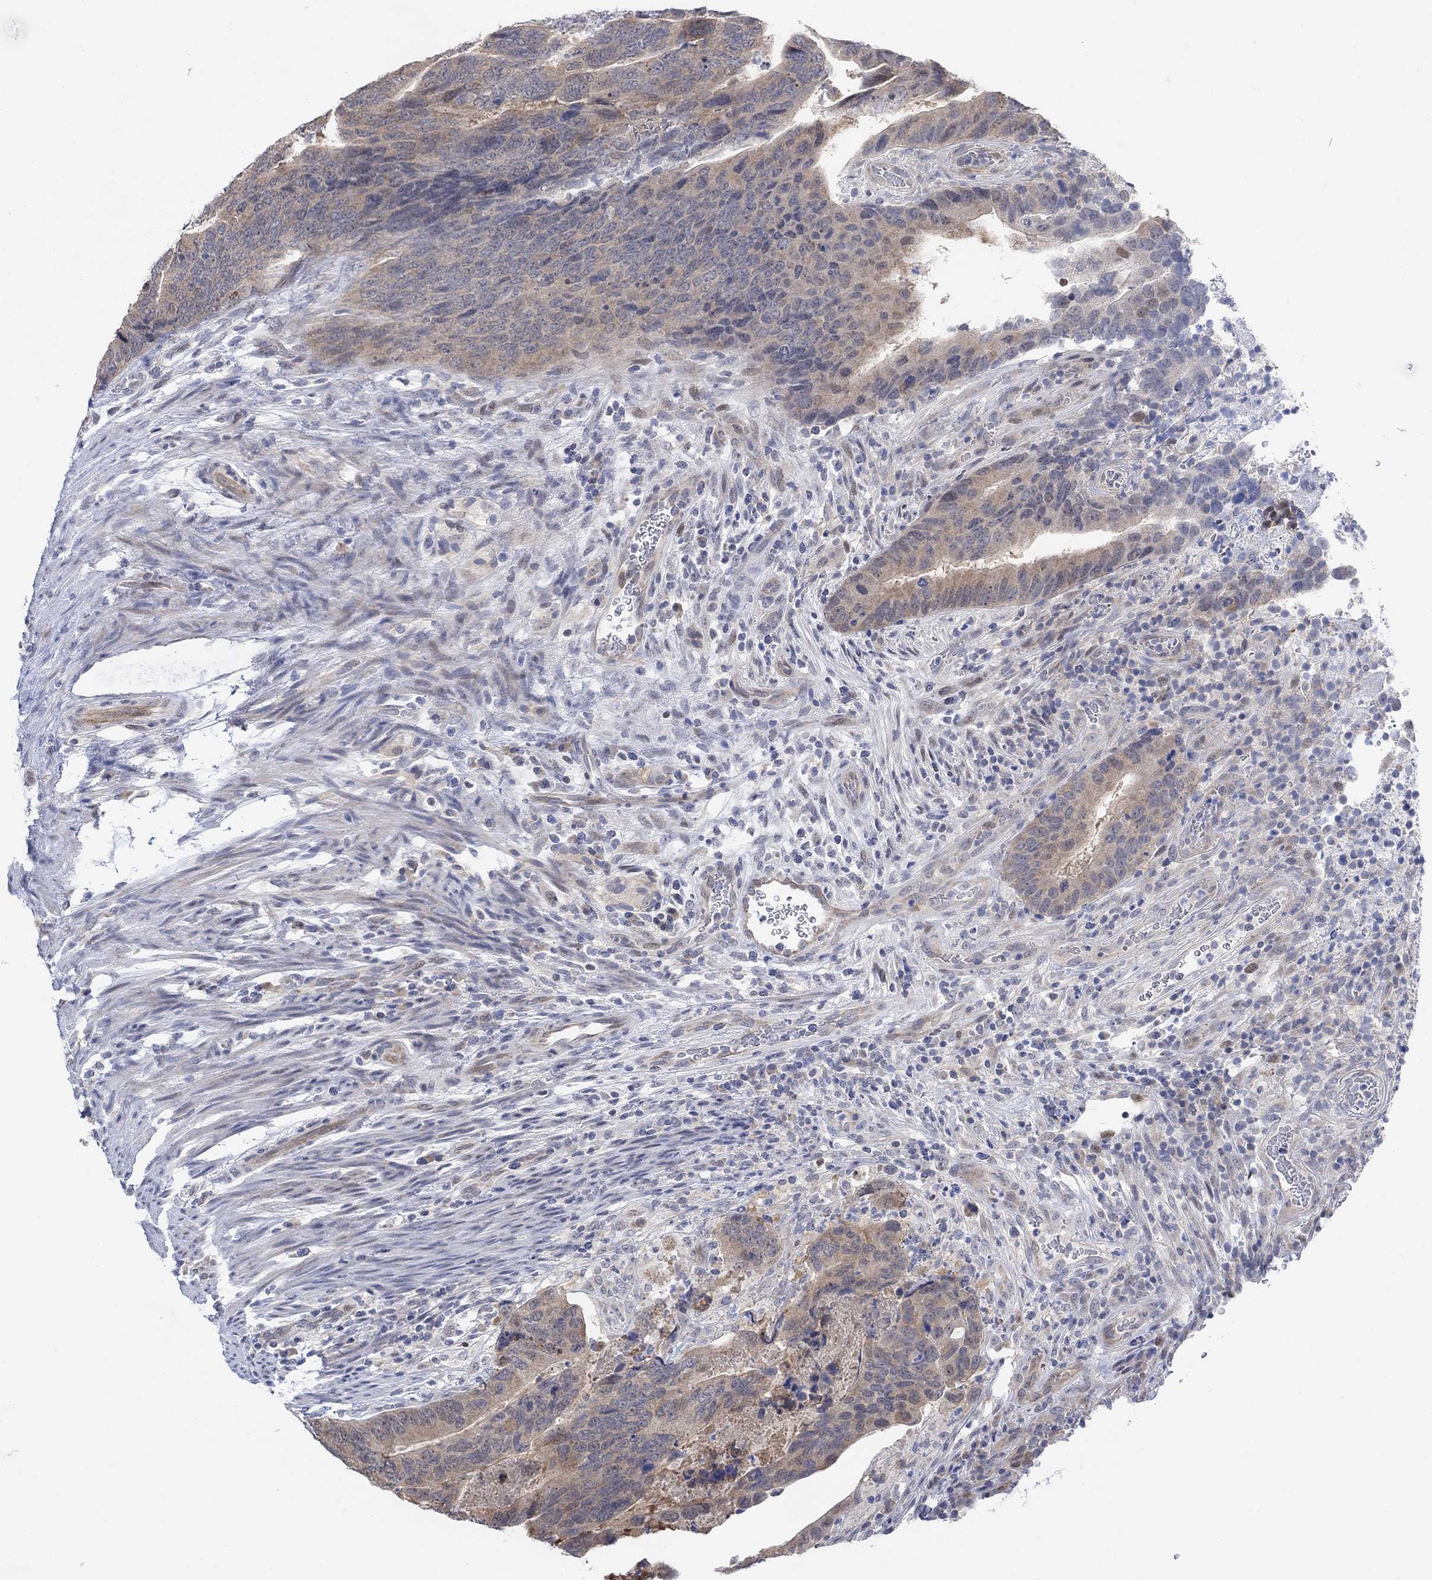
{"staining": {"intensity": "weak", "quantity": ">75%", "location": "cytoplasmic/membranous"}, "tissue": "colorectal cancer", "cell_type": "Tumor cells", "image_type": "cancer", "snomed": [{"axis": "morphology", "description": "Adenocarcinoma, NOS"}, {"axis": "topography", "description": "Colon"}], "caption": "Human adenocarcinoma (colorectal) stained with a brown dye exhibits weak cytoplasmic/membranous positive expression in about >75% of tumor cells.", "gene": "CNTF", "patient": {"sex": "female", "age": 56}}